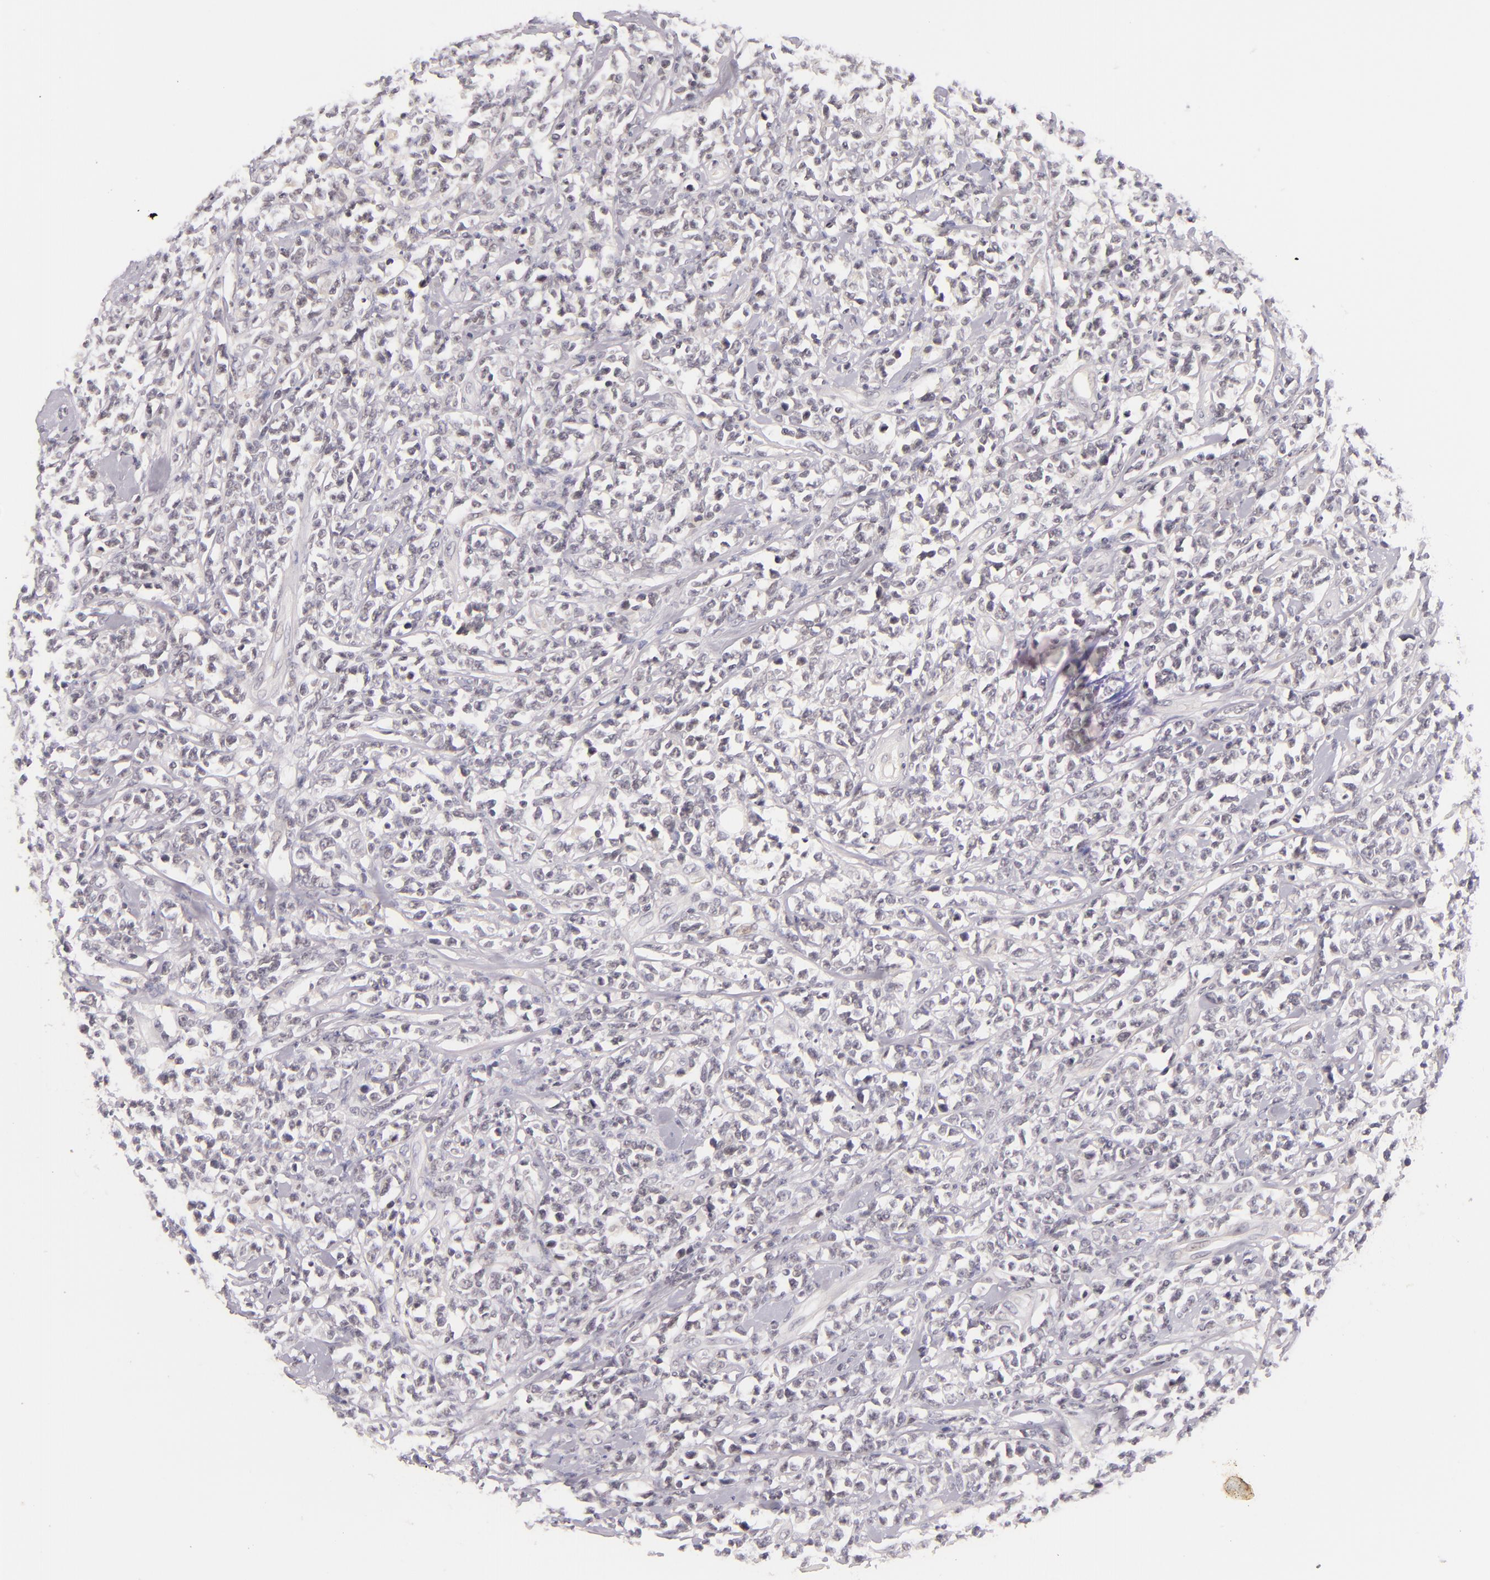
{"staining": {"intensity": "weak", "quantity": "<25%", "location": "cytoplasmic/membranous"}, "tissue": "lymphoma", "cell_type": "Tumor cells", "image_type": "cancer", "snomed": [{"axis": "morphology", "description": "Malignant lymphoma, non-Hodgkin's type, High grade"}, {"axis": "topography", "description": "Colon"}], "caption": "Immunohistochemical staining of human high-grade malignant lymphoma, non-Hodgkin's type demonstrates no significant expression in tumor cells.", "gene": "CASP8", "patient": {"sex": "male", "age": 82}}